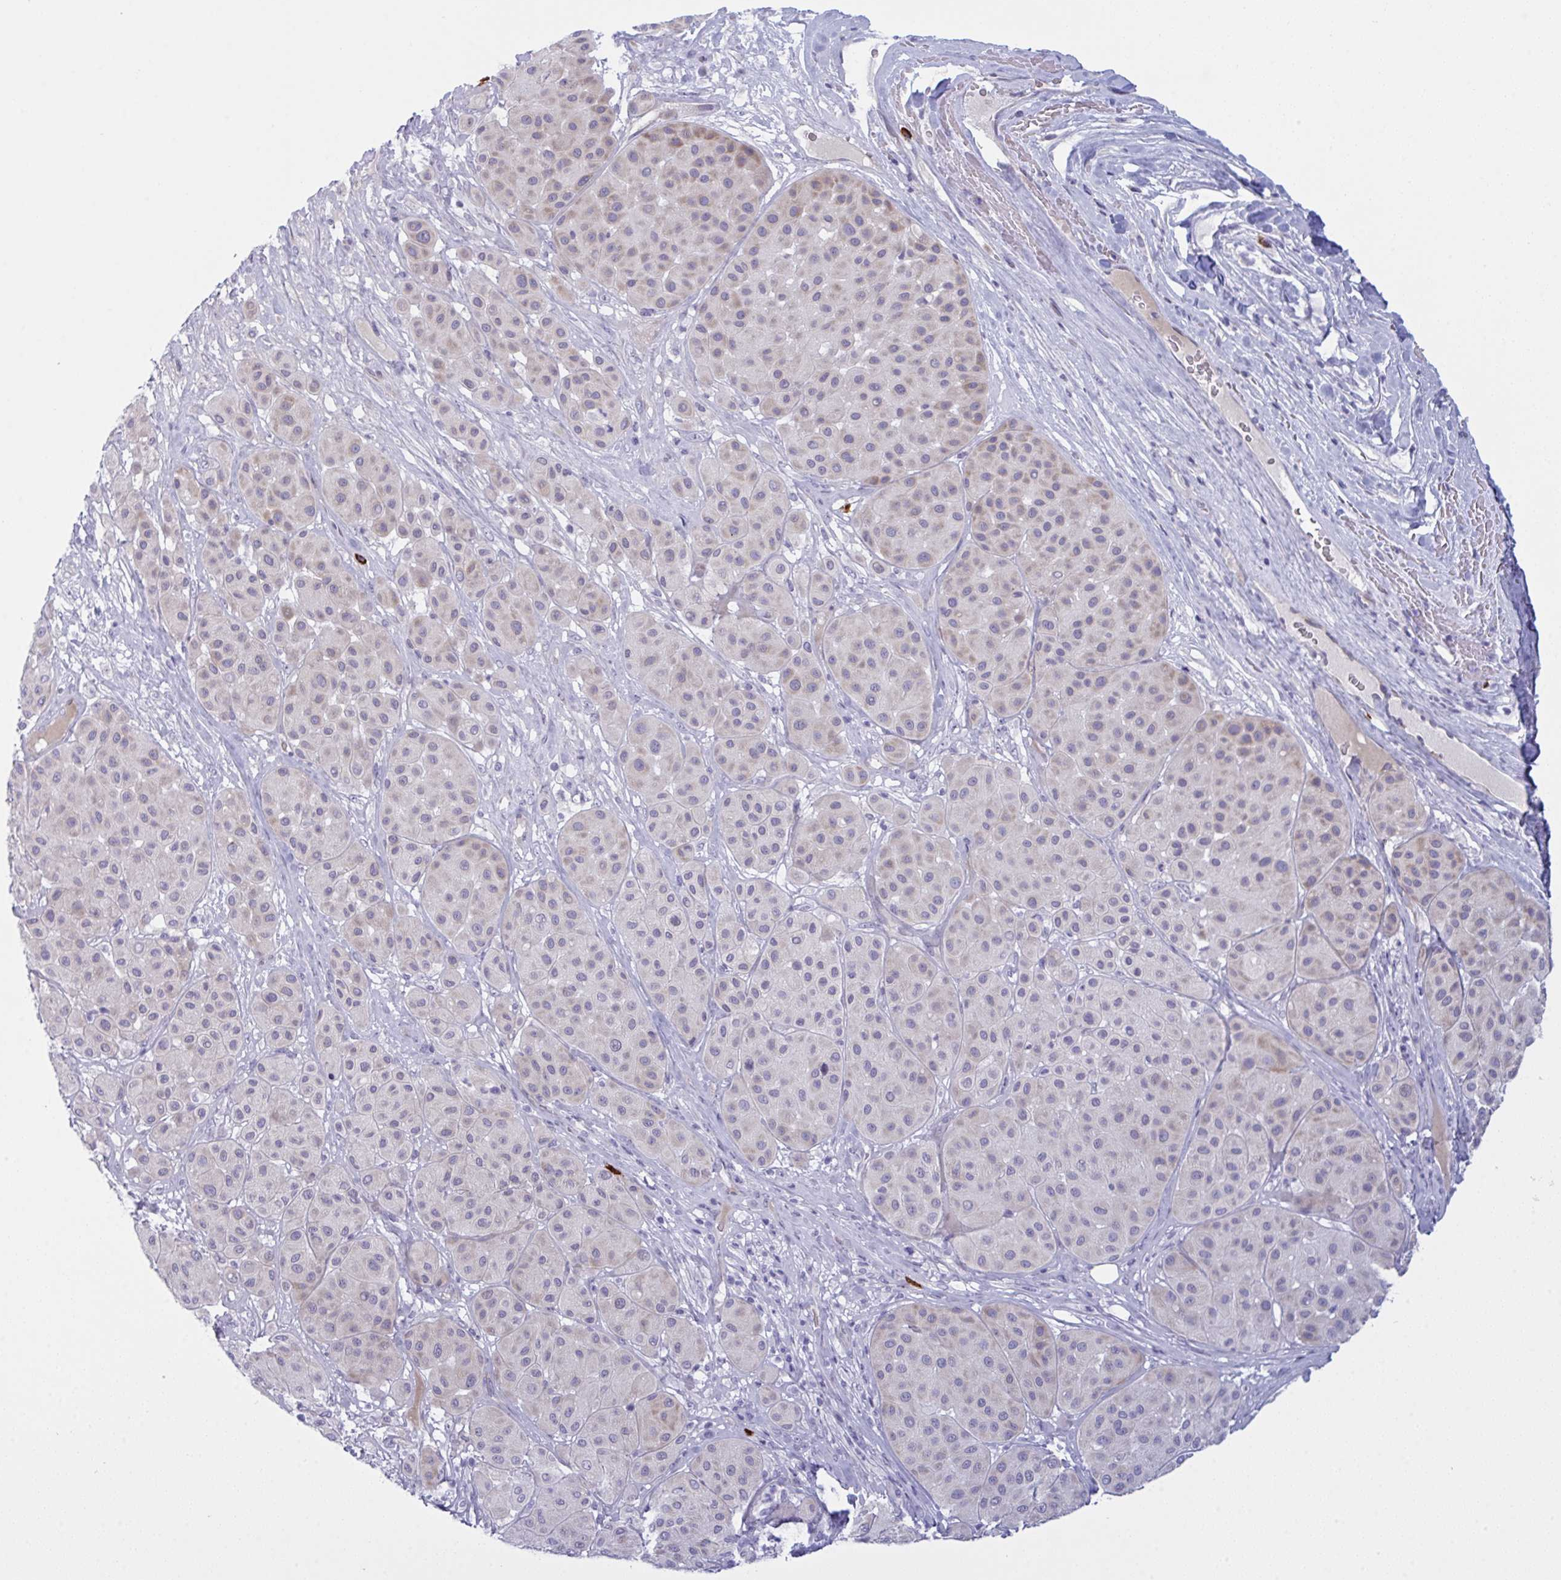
{"staining": {"intensity": "weak", "quantity": "<25%", "location": "cytoplasmic/membranous"}, "tissue": "melanoma", "cell_type": "Tumor cells", "image_type": "cancer", "snomed": [{"axis": "morphology", "description": "Malignant melanoma, Metastatic site"}, {"axis": "topography", "description": "Smooth muscle"}], "caption": "Immunohistochemistry of melanoma demonstrates no staining in tumor cells. (DAB immunohistochemistry, high magnification).", "gene": "ZNF684", "patient": {"sex": "male", "age": 41}}